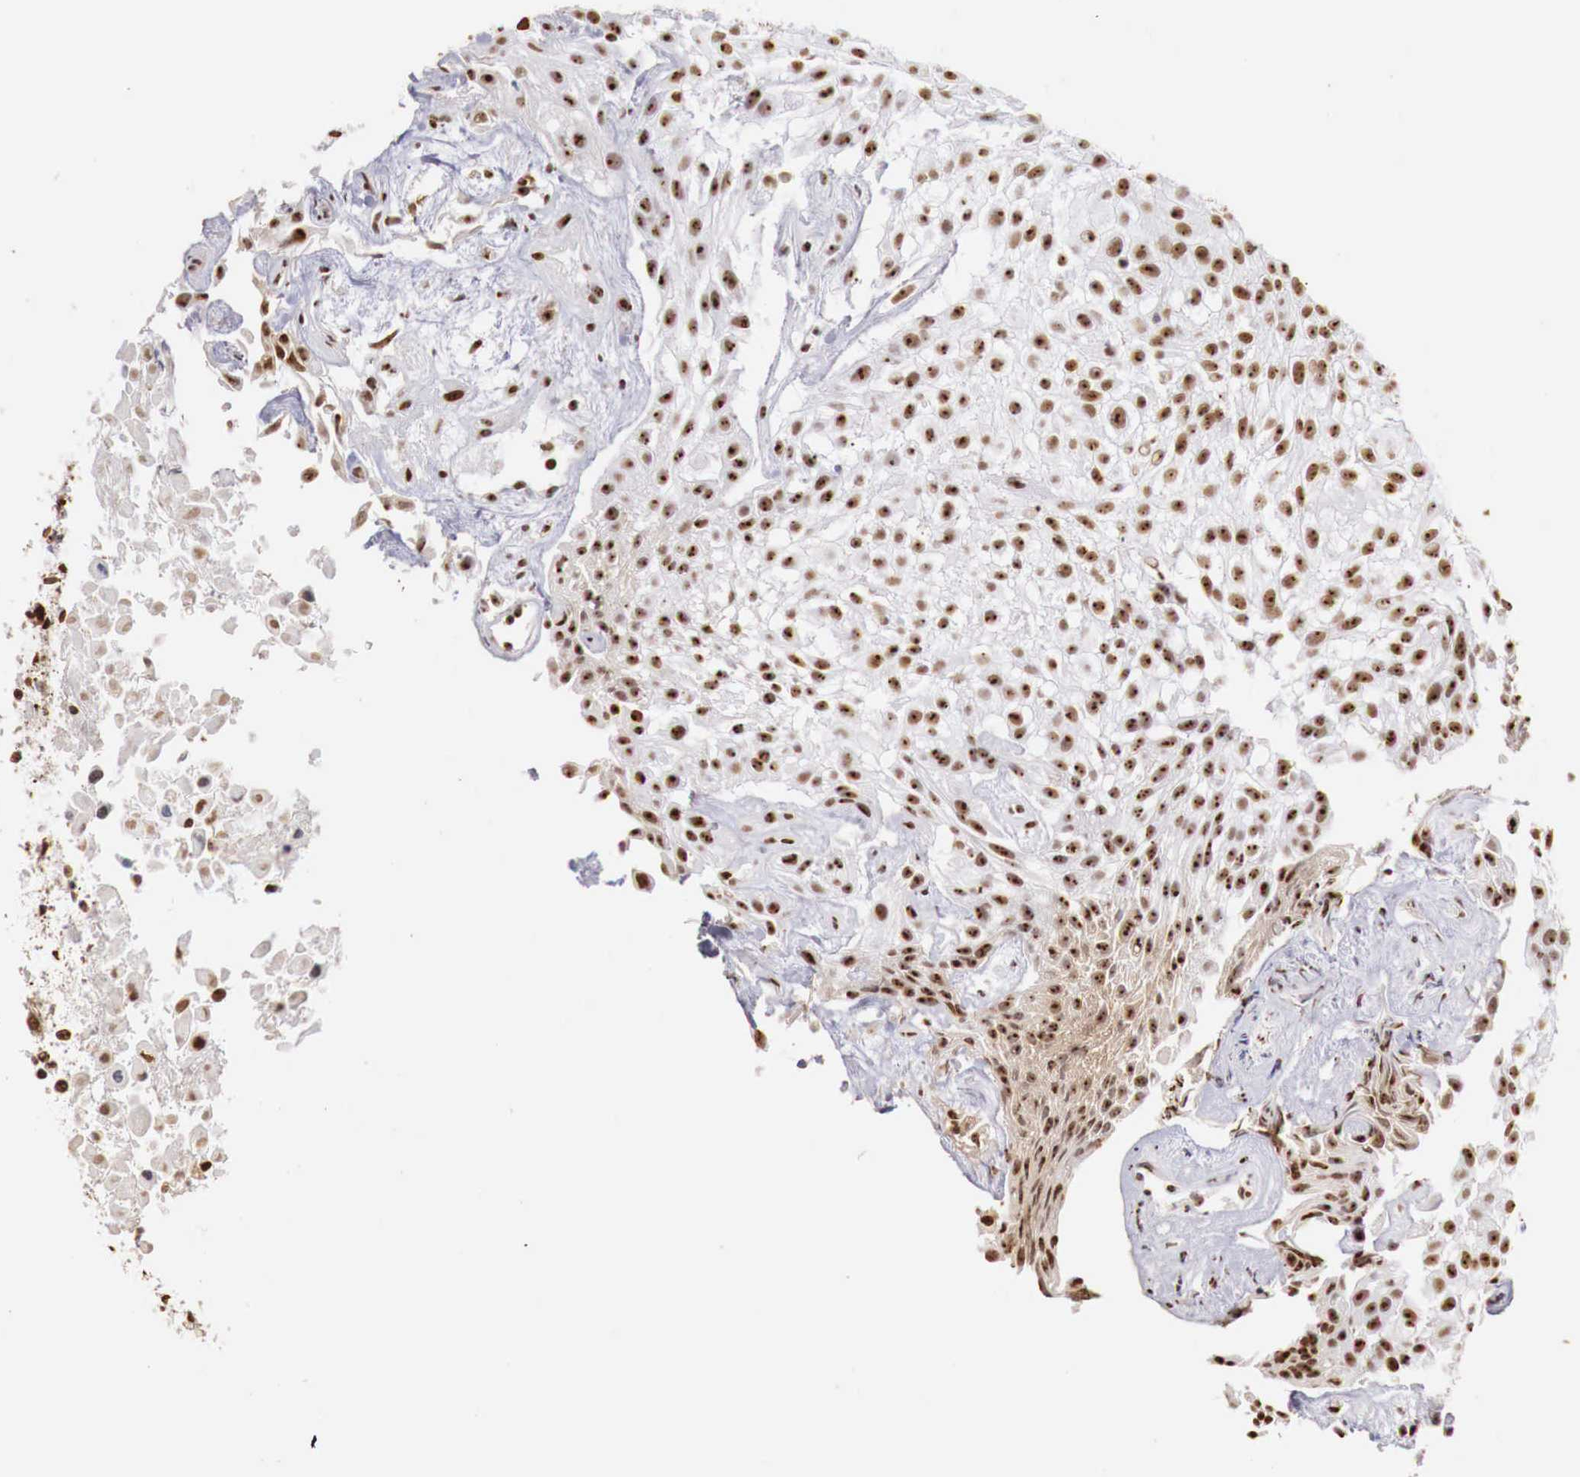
{"staining": {"intensity": "strong", "quantity": ">75%", "location": "nuclear"}, "tissue": "urothelial cancer", "cell_type": "Tumor cells", "image_type": "cancer", "snomed": [{"axis": "morphology", "description": "Urothelial carcinoma, High grade"}, {"axis": "topography", "description": "Urinary bladder"}], "caption": "Urothelial cancer tissue demonstrates strong nuclear positivity in approximately >75% of tumor cells", "gene": "DKC1", "patient": {"sex": "male", "age": 56}}